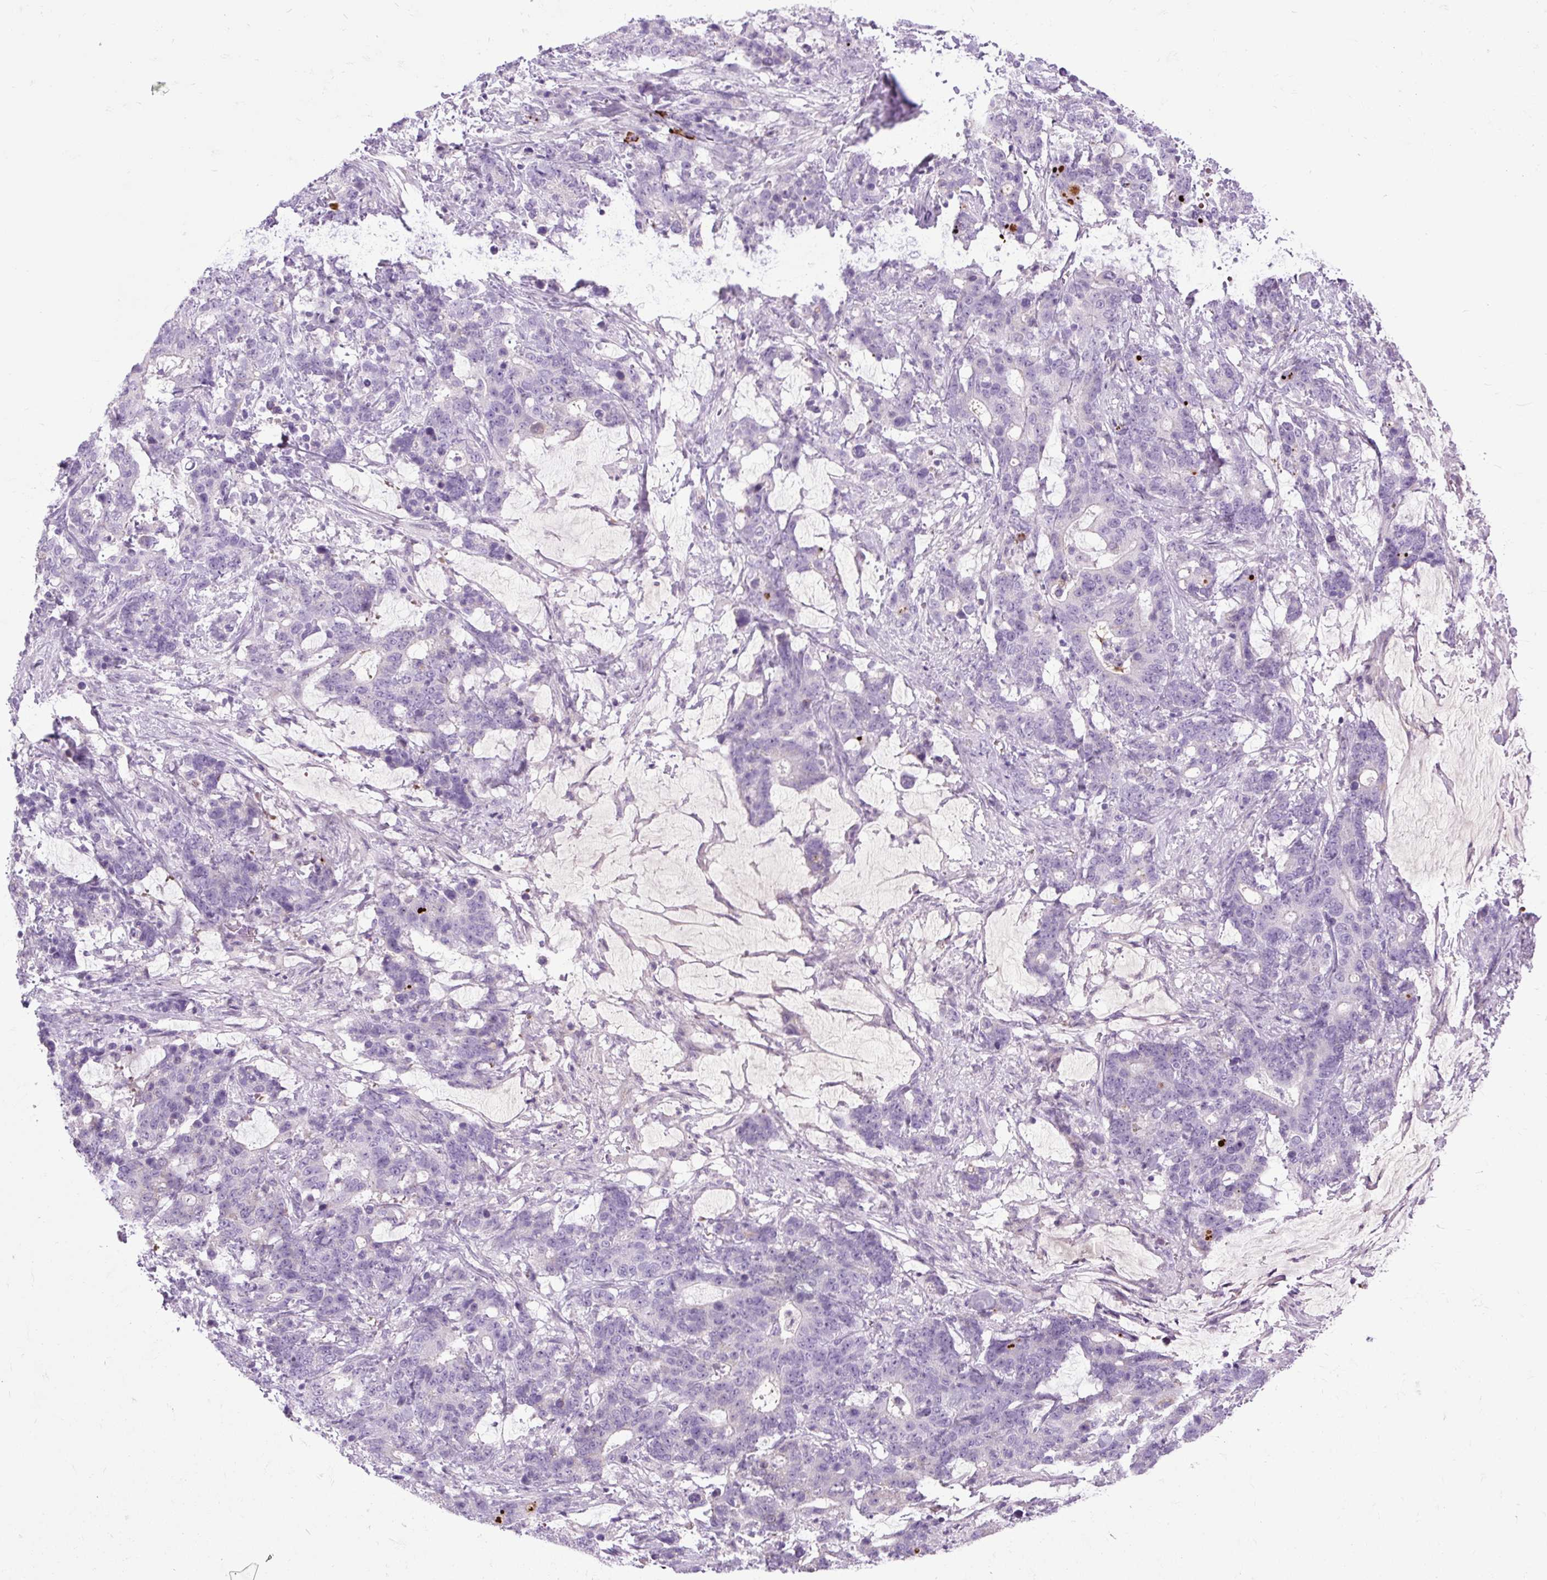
{"staining": {"intensity": "negative", "quantity": "none", "location": "none"}, "tissue": "stomach cancer", "cell_type": "Tumor cells", "image_type": "cancer", "snomed": [{"axis": "morphology", "description": "Normal tissue, NOS"}, {"axis": "morphology", "description": "Adenocarcinoma, NOS"}, {"axis": "topography", "description": "Stomach"}], "caption": "A high-resolution image shows immunohistochemistry (IHC) staining of stomach adenocarcinoma, which demonstrates no significant positivity in tumor cells.", "gene": "ARRDC2", "patient": {"sex": "female", "age": 64}}